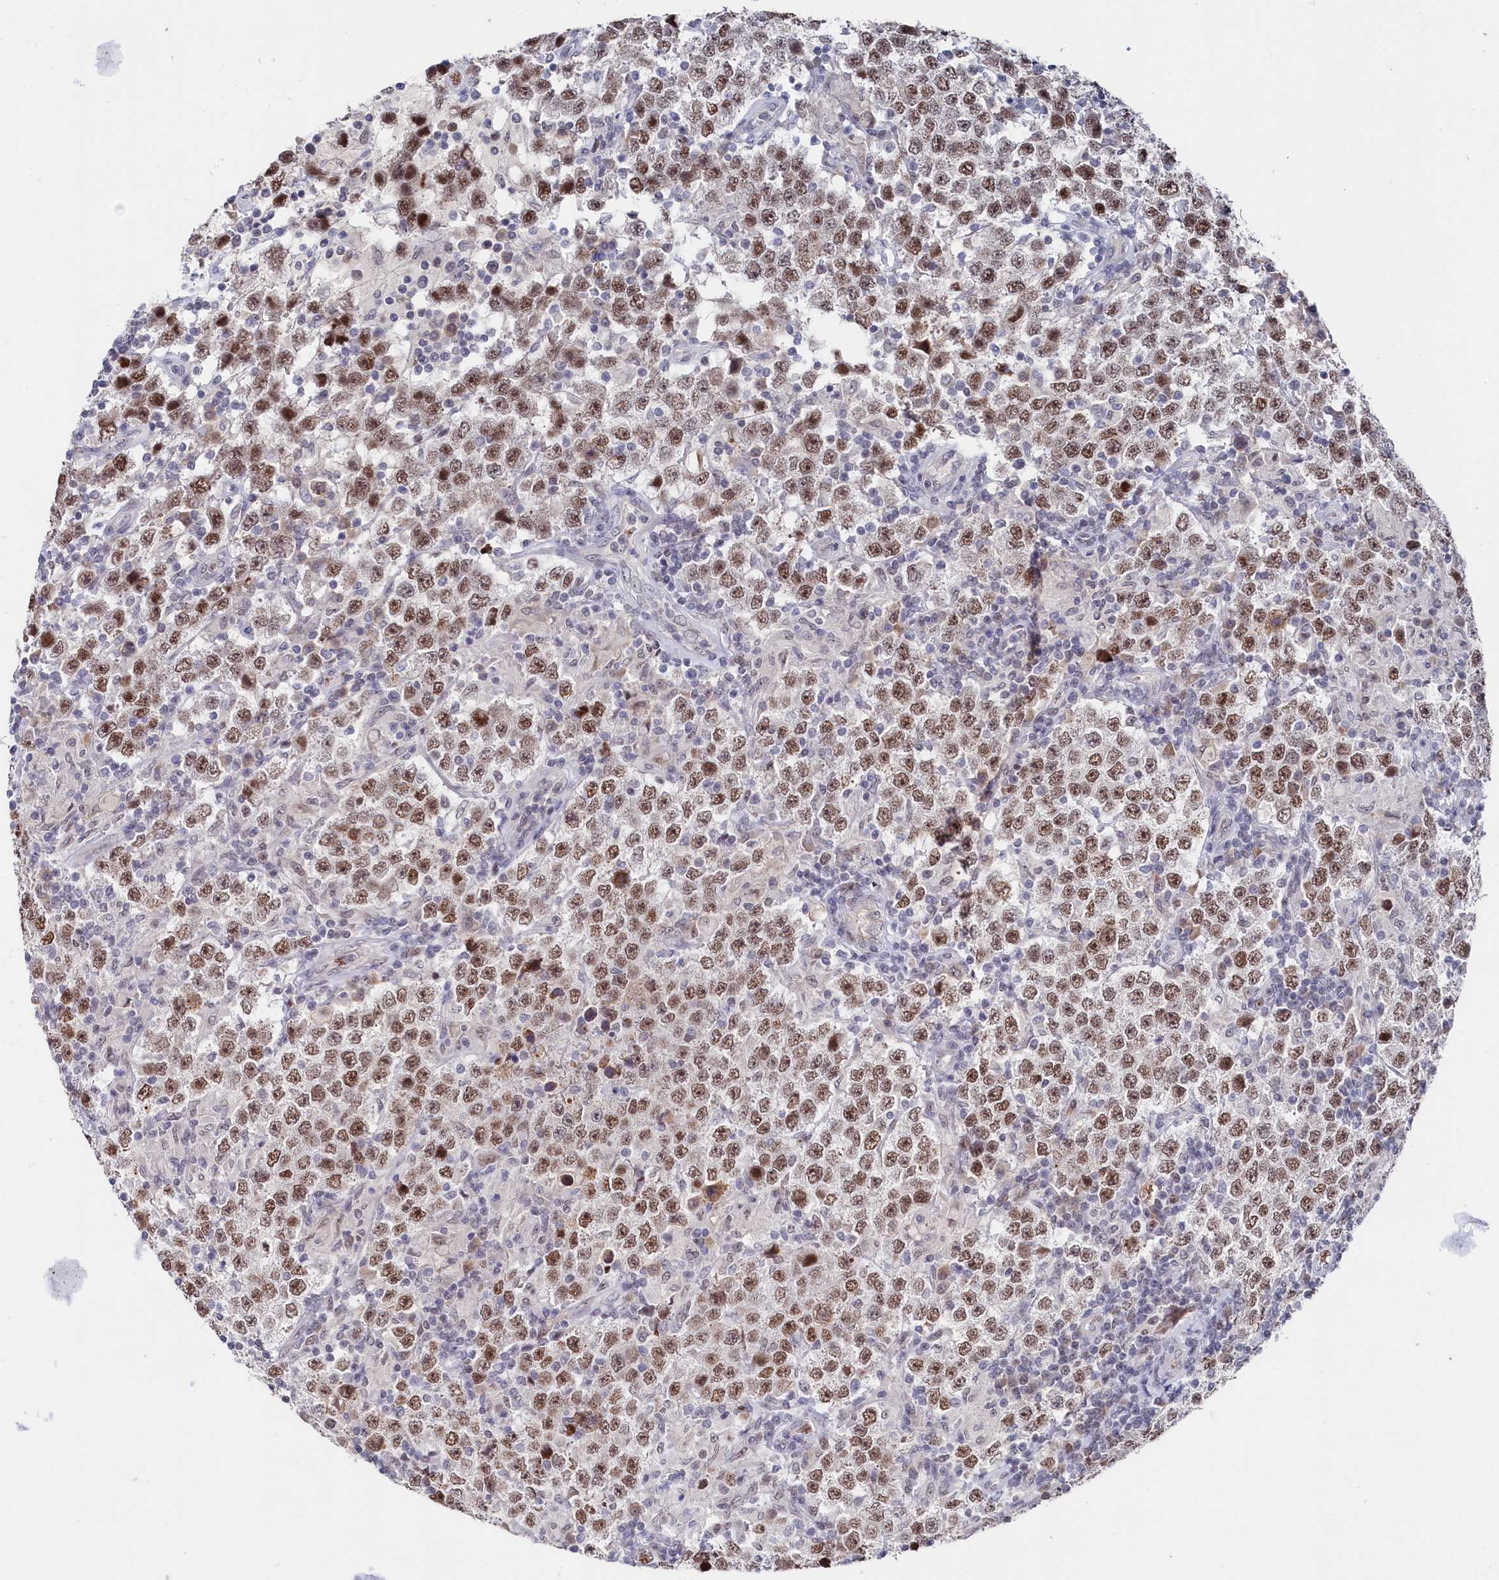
{"staining": {"intensity": "moderate", "quantity": ">75%", "location": "nuclear"}, "tissue": "testis cancer", "cell_type": "Tumor cells", "image_type": "cancer", "snomed": [{"axis": "morphology", "description": "Normal tissue, NOS"}, {"axis": "morphology", "description": "Urothelial carcinoma, High grade"}, {"axis": "morphology", "description": "Seminoma, NOS"}, {"axis": "morphology", "description": "Carcinoma, Embryonal, NOS"}, {"axis": "topography", "description": "Urinary bladder"}, {"axis": "topography", "description": "Testis"}], "caption": "Testis embryonal carcinoma stained for a protein shows moderate nuclear positivity in tumor cells.", "gene": "TIGD4", "patient": {"sex": "male", "age": 41}}